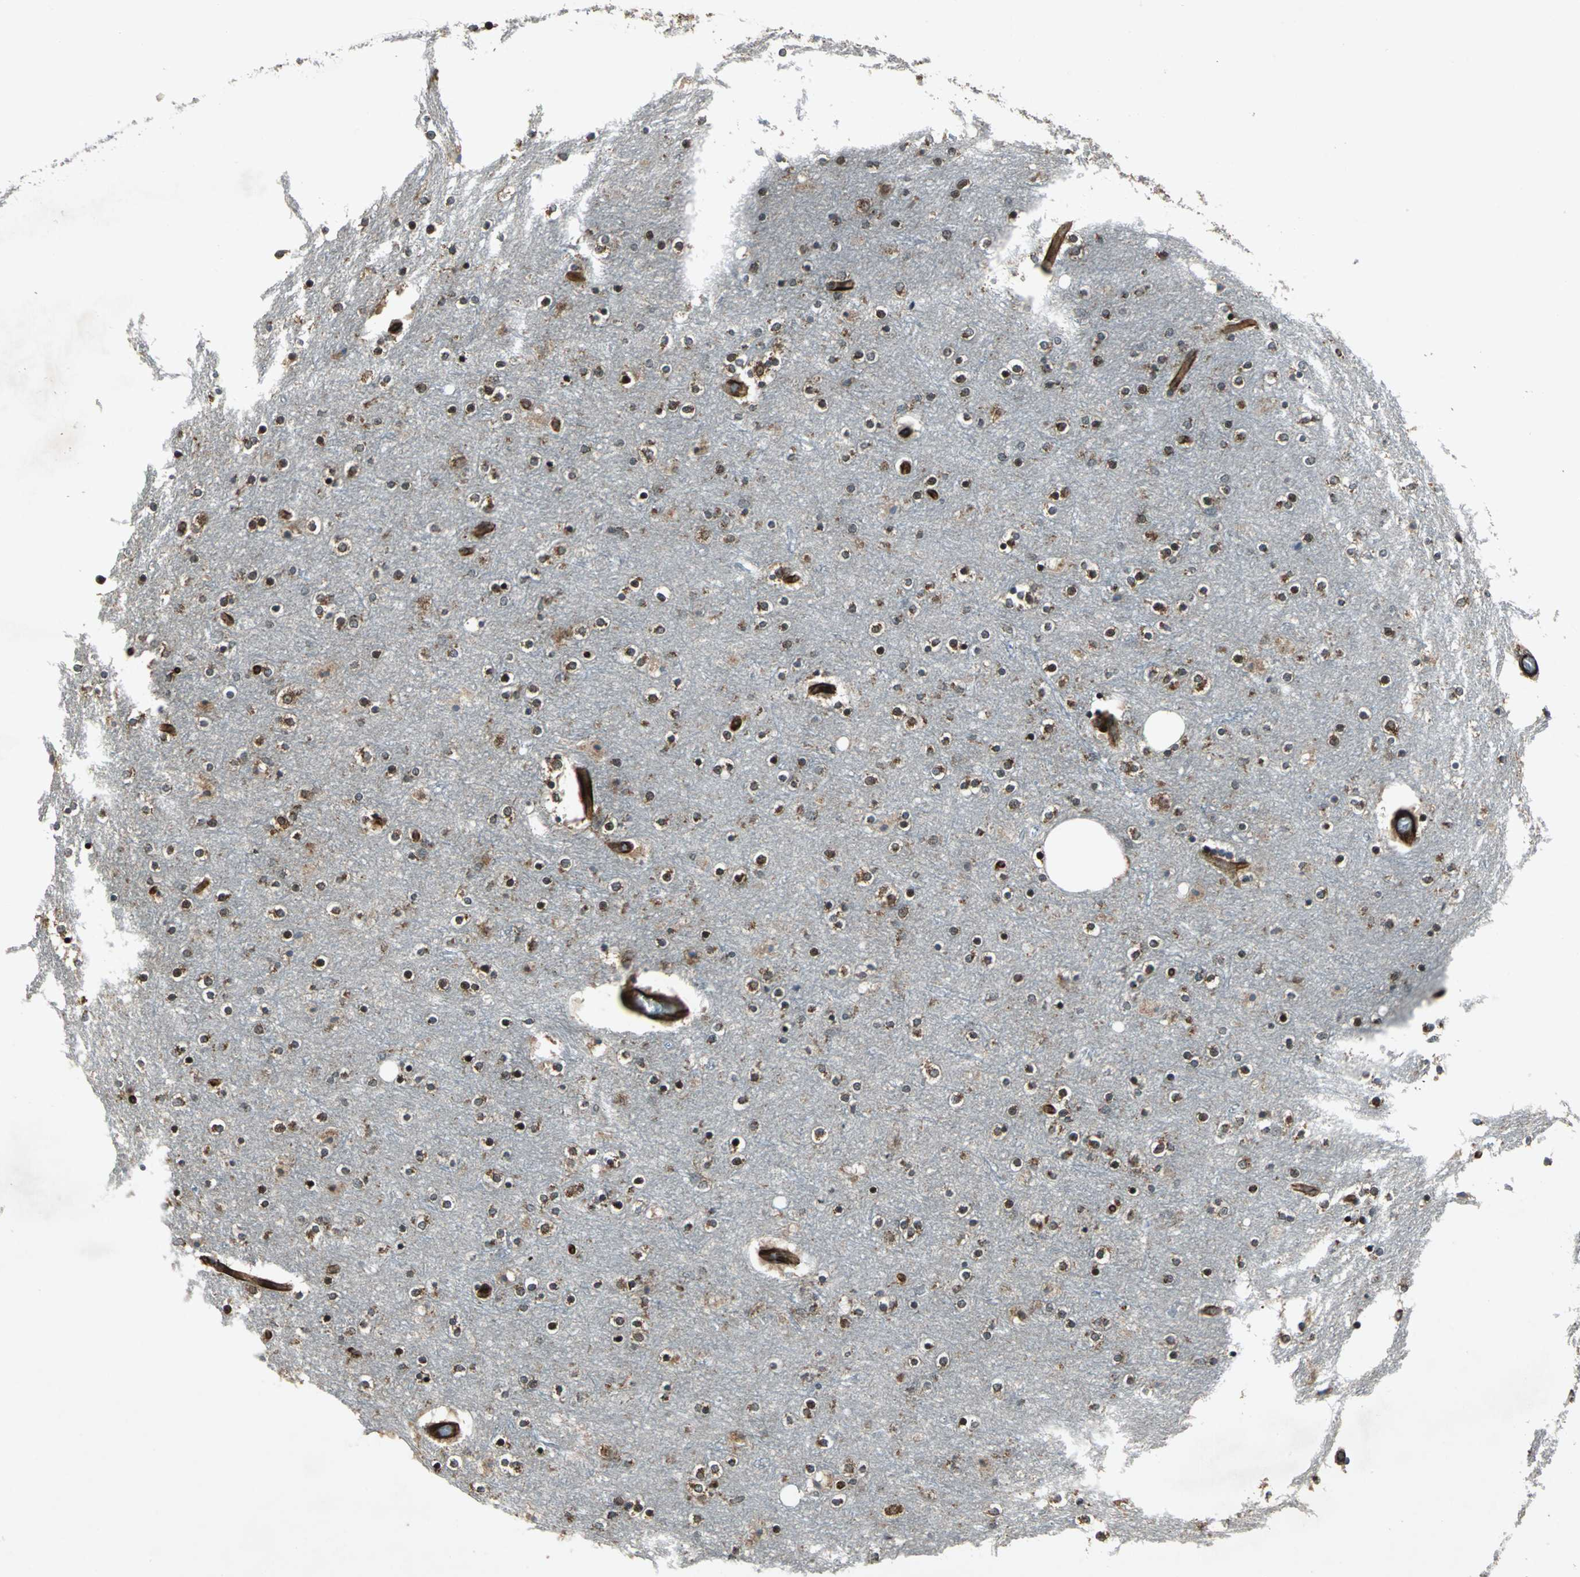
{"staining": {"intensity": "strong", "quantity": ">75%", "location": "cytoplasmic/membranous"}, "tissue": "cerebral cortex", "cell_type": "Endothelial cells", "image_type": "normal", "snomed": [{"axis": "morphology", "description": "Normal tissue, NOS"}, {"axis": "topography", "description": "Cerebral cortex"}], "caption": "Protein analysis of unremarkable cerebral cortex reveals strong cytoplasmic/membranous staining in about >75% of endothelial cells.", "gene": "EXD2", "patient": {"sex": "female", "age": 54}}